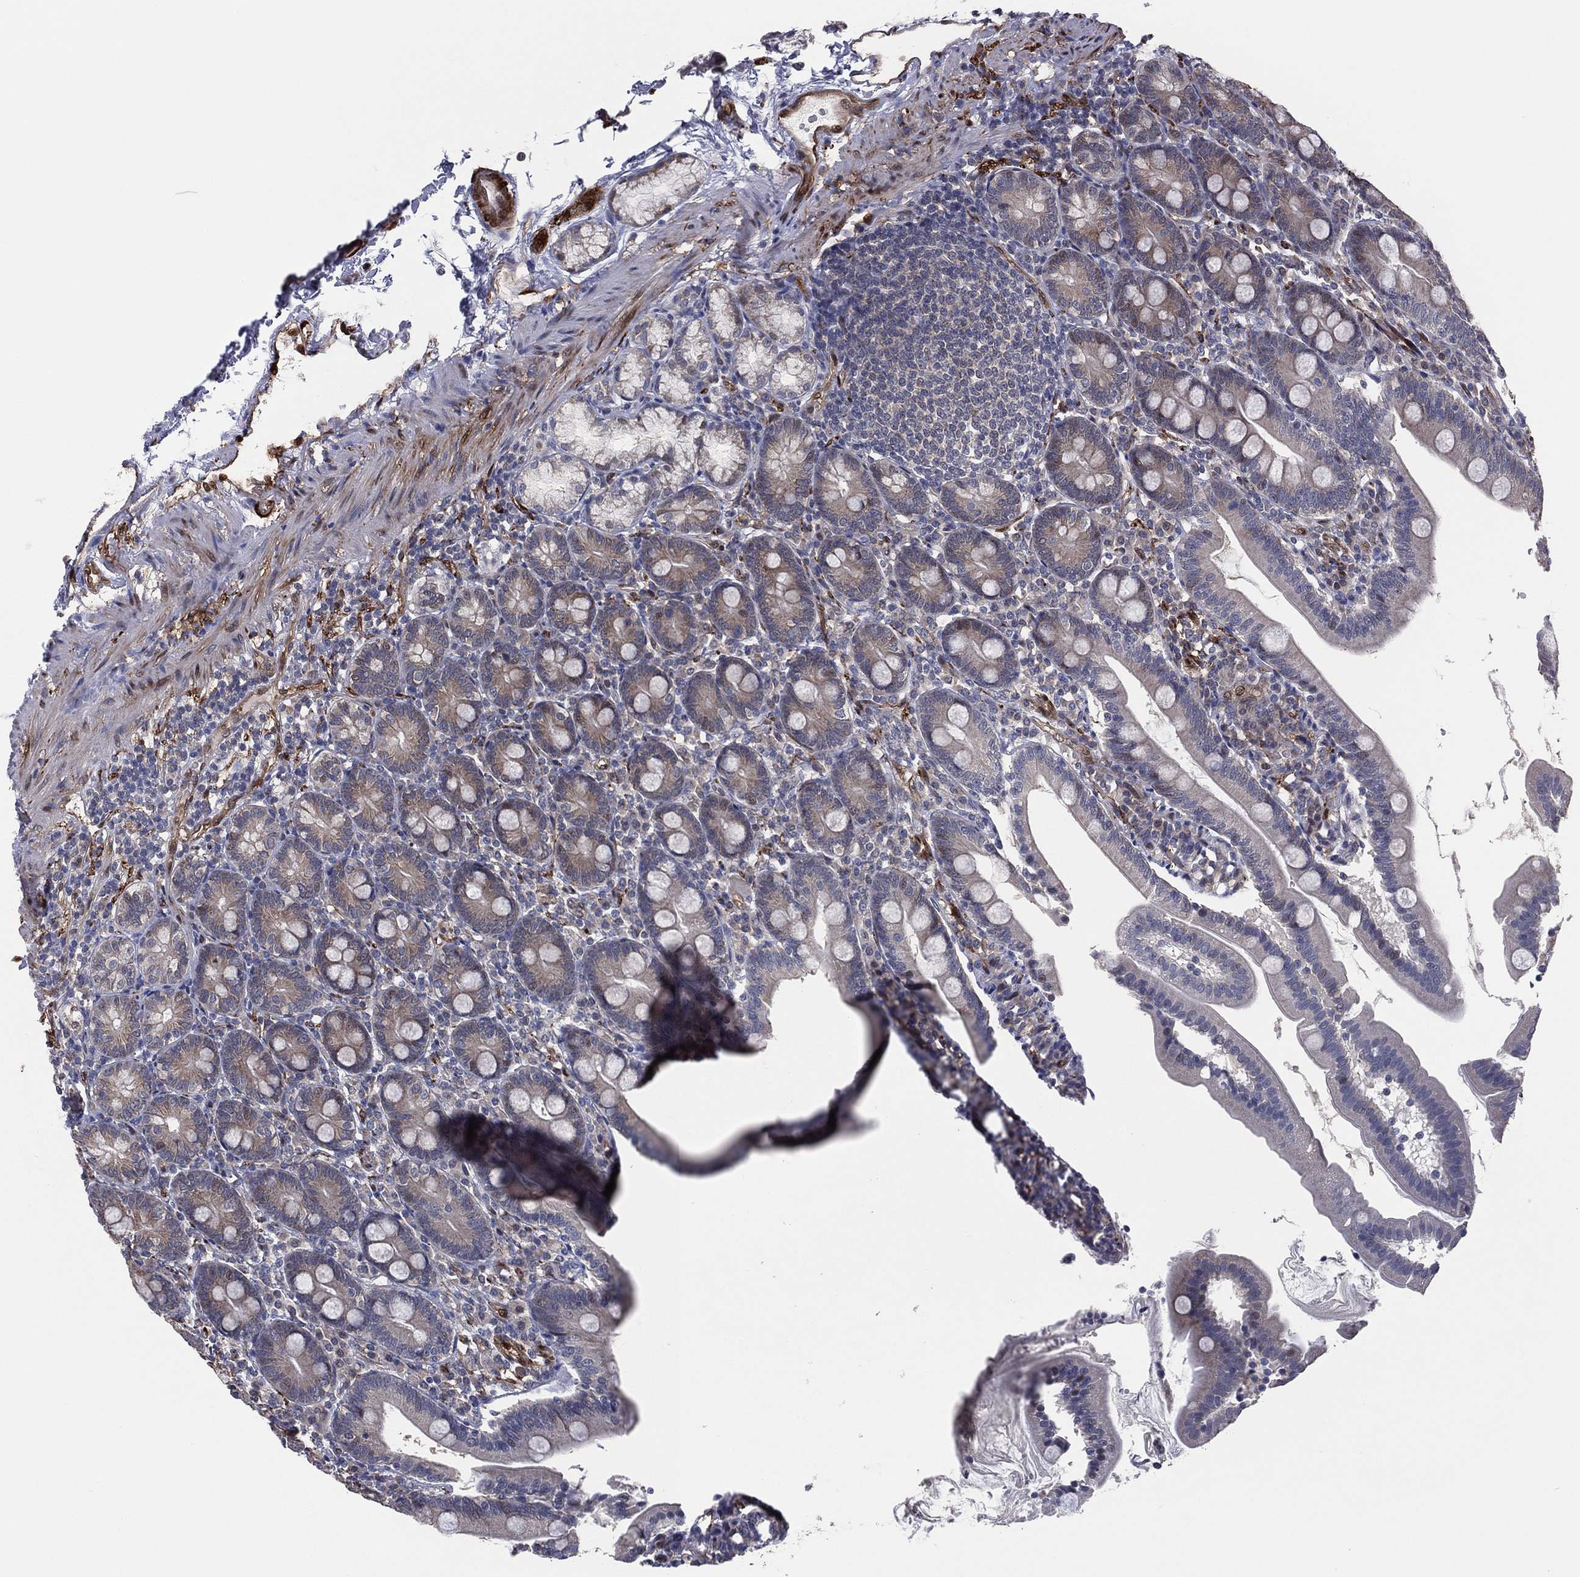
{"staining": {"intensity": "strong", "quantity": "<25%", "location": "cytoplasmic/membranous"}, "tissue": "duodenum", "cell_type": "Glandular cells", "image_type": "normal", "snomed": [{"axis": "morphology", "description": "Normal tissue, NOS"}, {"axis": "topography", "description": "Duodenum"}], "caption": "Protein expression analysis of normal human duodenum reveals strong cytoplasmic/membranous staining in about <25% of glandular cells. The protein is stained brown, and the nuclei are stained in blue (DAB (3,3'-diaminobenzidine) IHC with brightfield microscopy, high magnification).", "gene": "SNCG", "patient": {"sex": "female", "age": 67}}